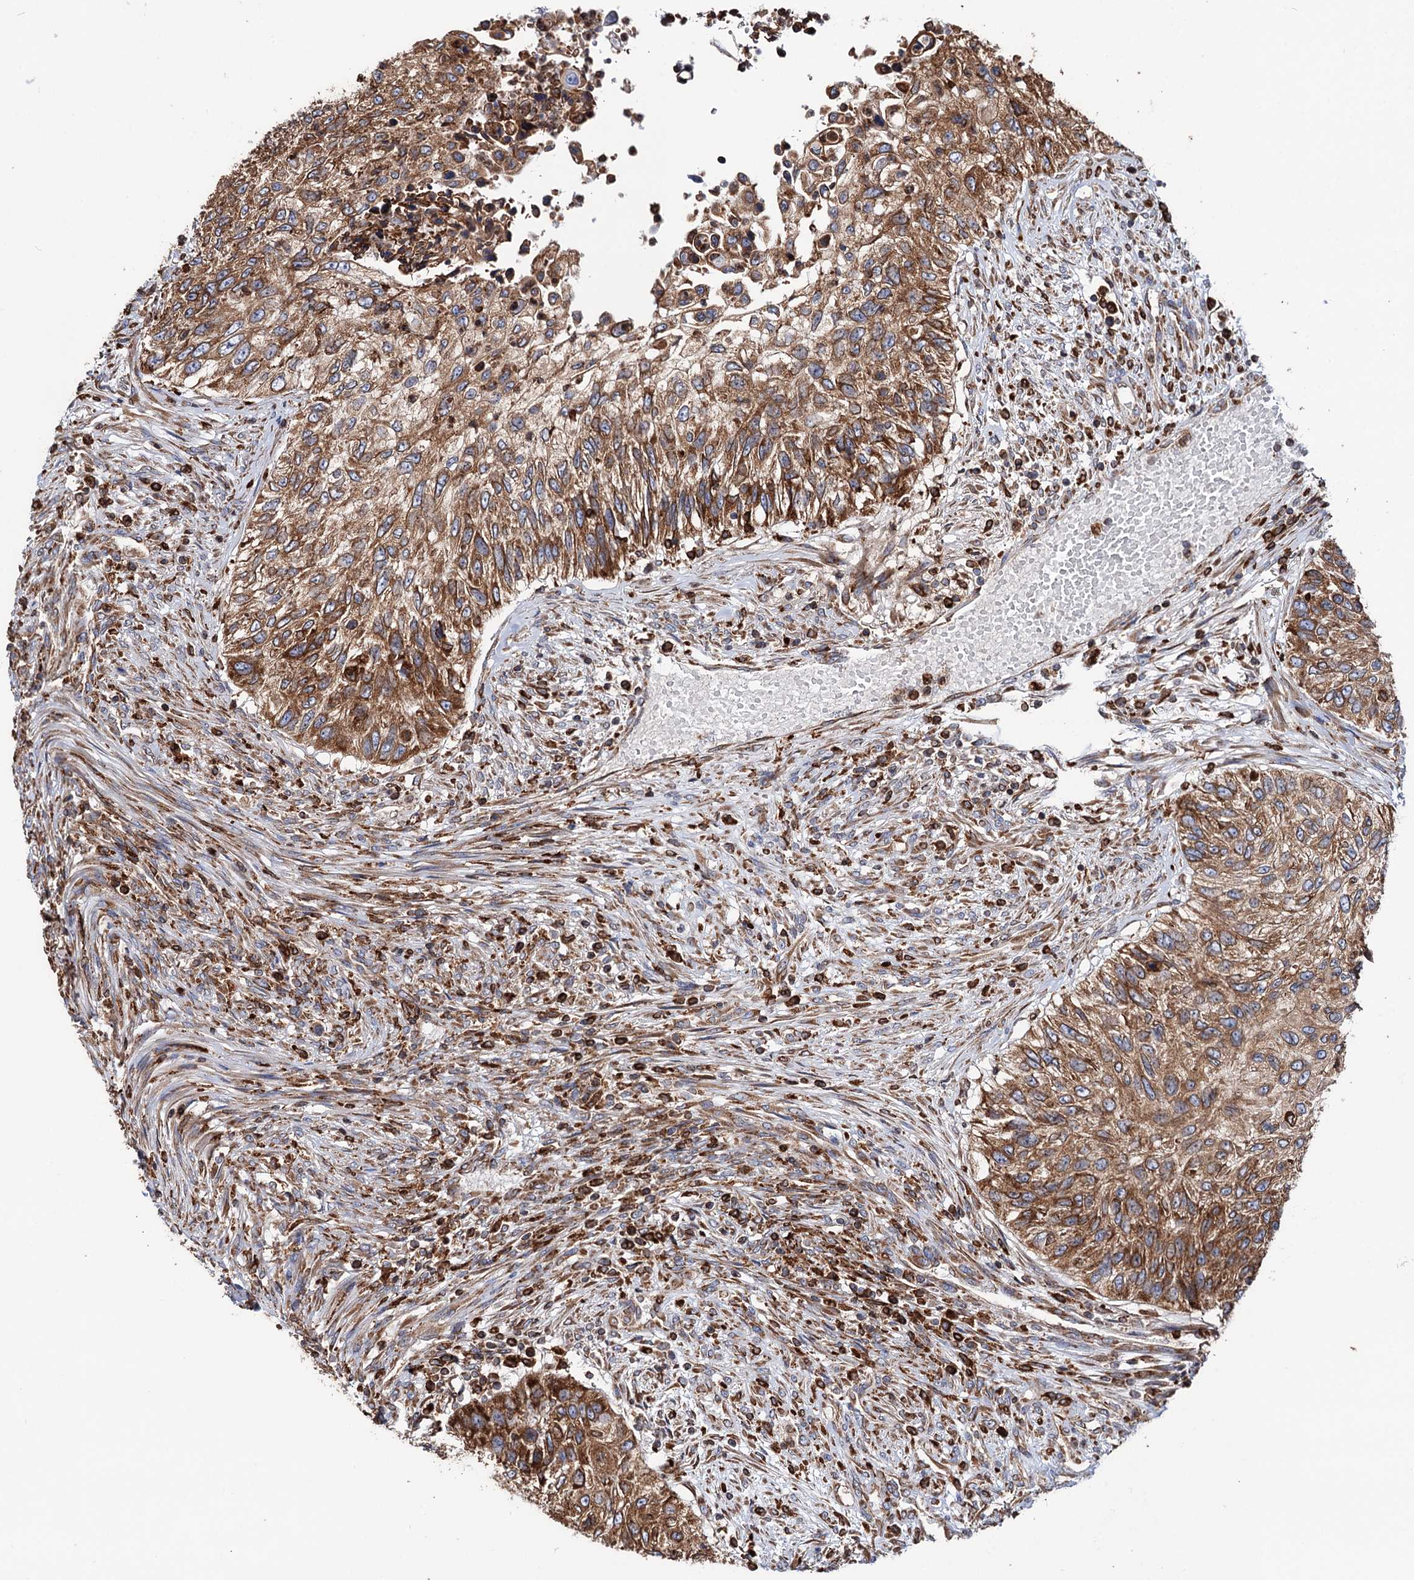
{"staining": {"intensity": "moderate", "quantity": ">75%", "location": "cytoplasmic/membranous"}, "tissue": "urothelial cancer", "cell_type": "Tumor cells", "image_type": "cancer", "snomed": [{"axis": "morphology", "description": "Urothelial carcinoma, High grade"}, {"axis": "topography", "description": "Urinary bladder"}], "caption": "Brown immunohistochemical staining in high-grade urothelial carcinoma displays moderate cytoplasmic/membranous positivity in approximately >75% of tumor cells. (DAB (3,3'-diaminobenzidine) IHC with brightfield microscopy, high magnification).", "gene": "ERP29", "patient": {"sex": "female", "age": 60}}